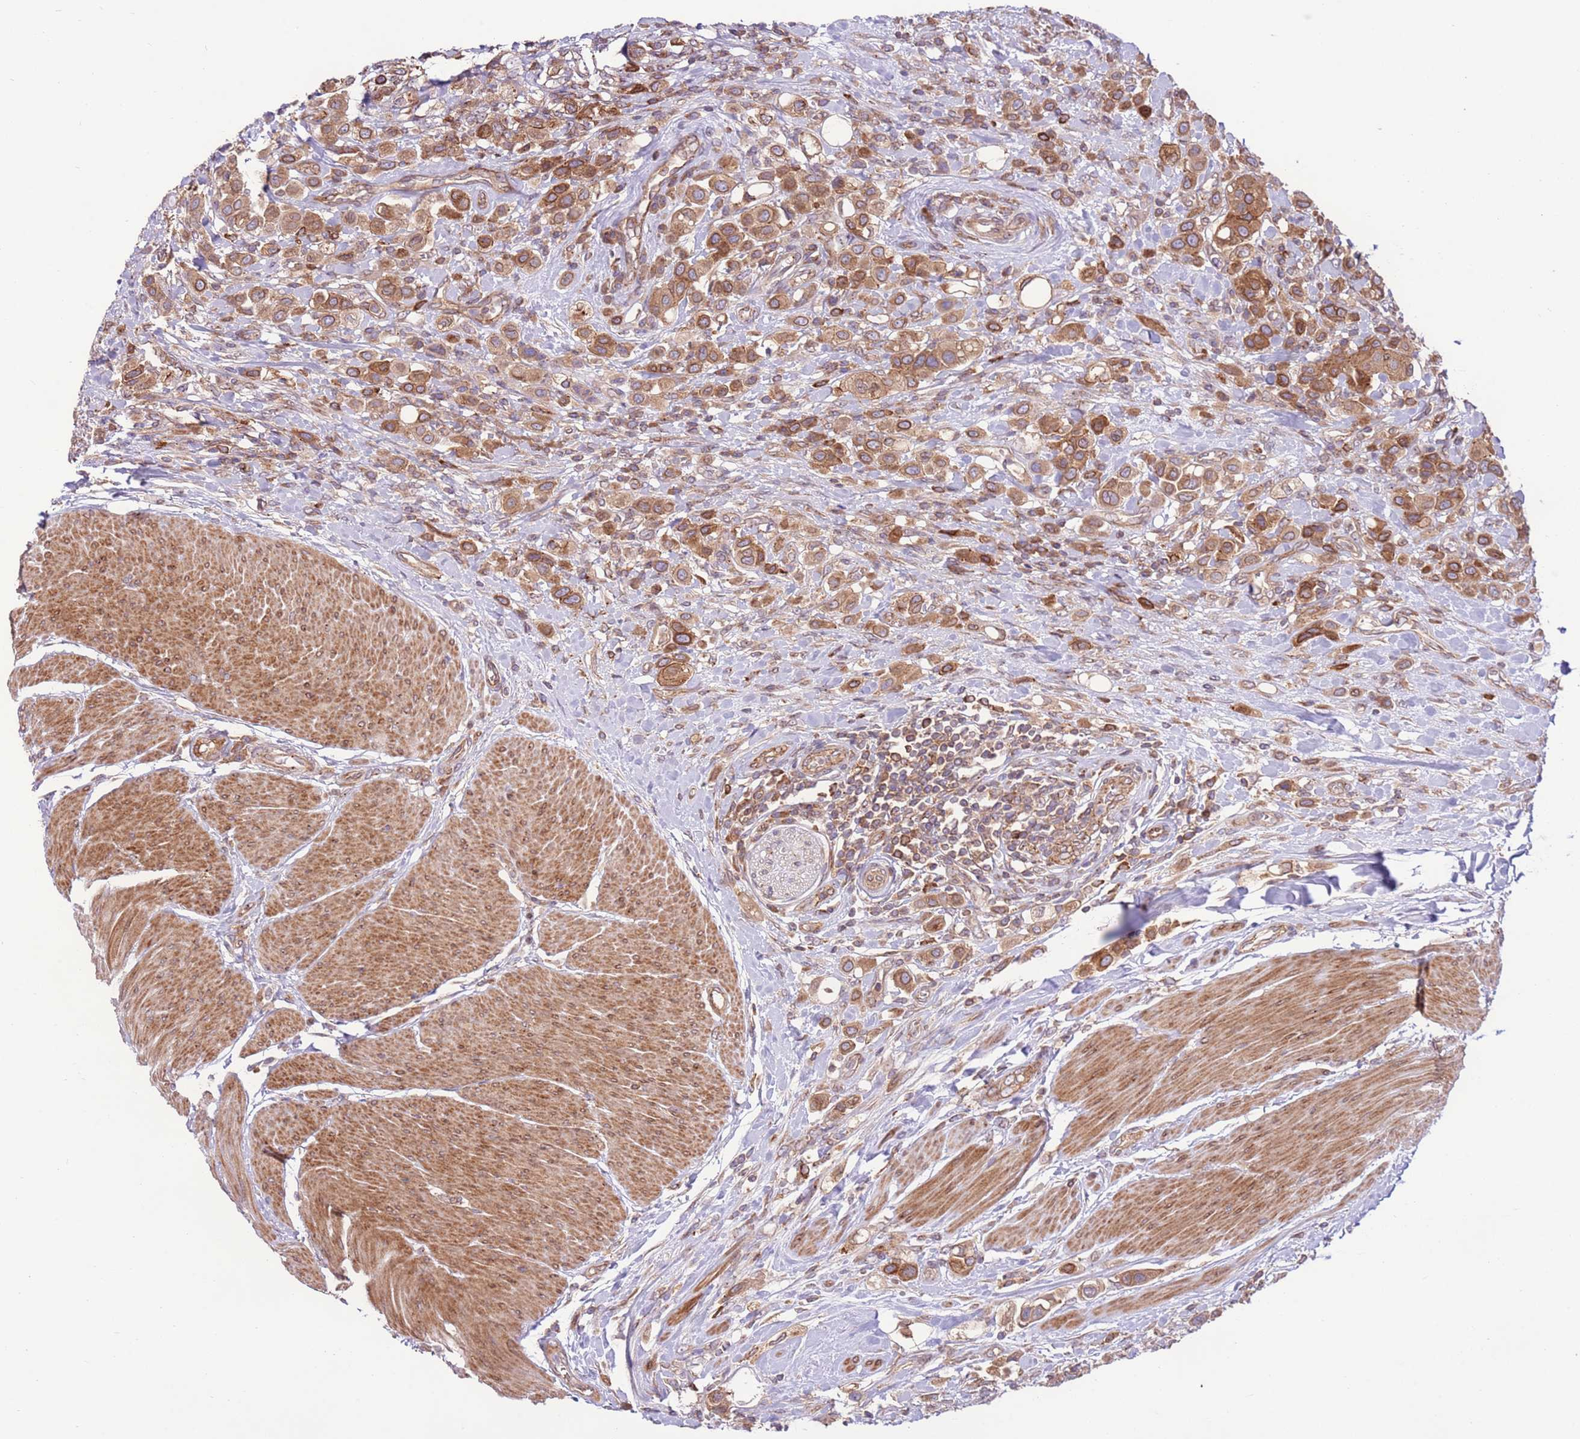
{"staining": {"intensity": "moderate", "quantity": ">75%", "location": "cytoplasmic/membranous"}, "tissue": "urothelial cancer", "cell_type": "Tumor cells", "image_type": "cancer", "snomed": [{"axis": "morphology", "description": "Urothelial carcinoma, High grade"}, {"axis": "topography", "description": "Urinary bladder"}], "caption": "About >75% of tumor cells in high-grade urothelial carcinoma exhibit moderate cytoplasmic/membranous protein staining as visualized by brown immunohistochemical staining.", "gene": "DDX19B", "patient": {"sex": "male", "age": 50}}